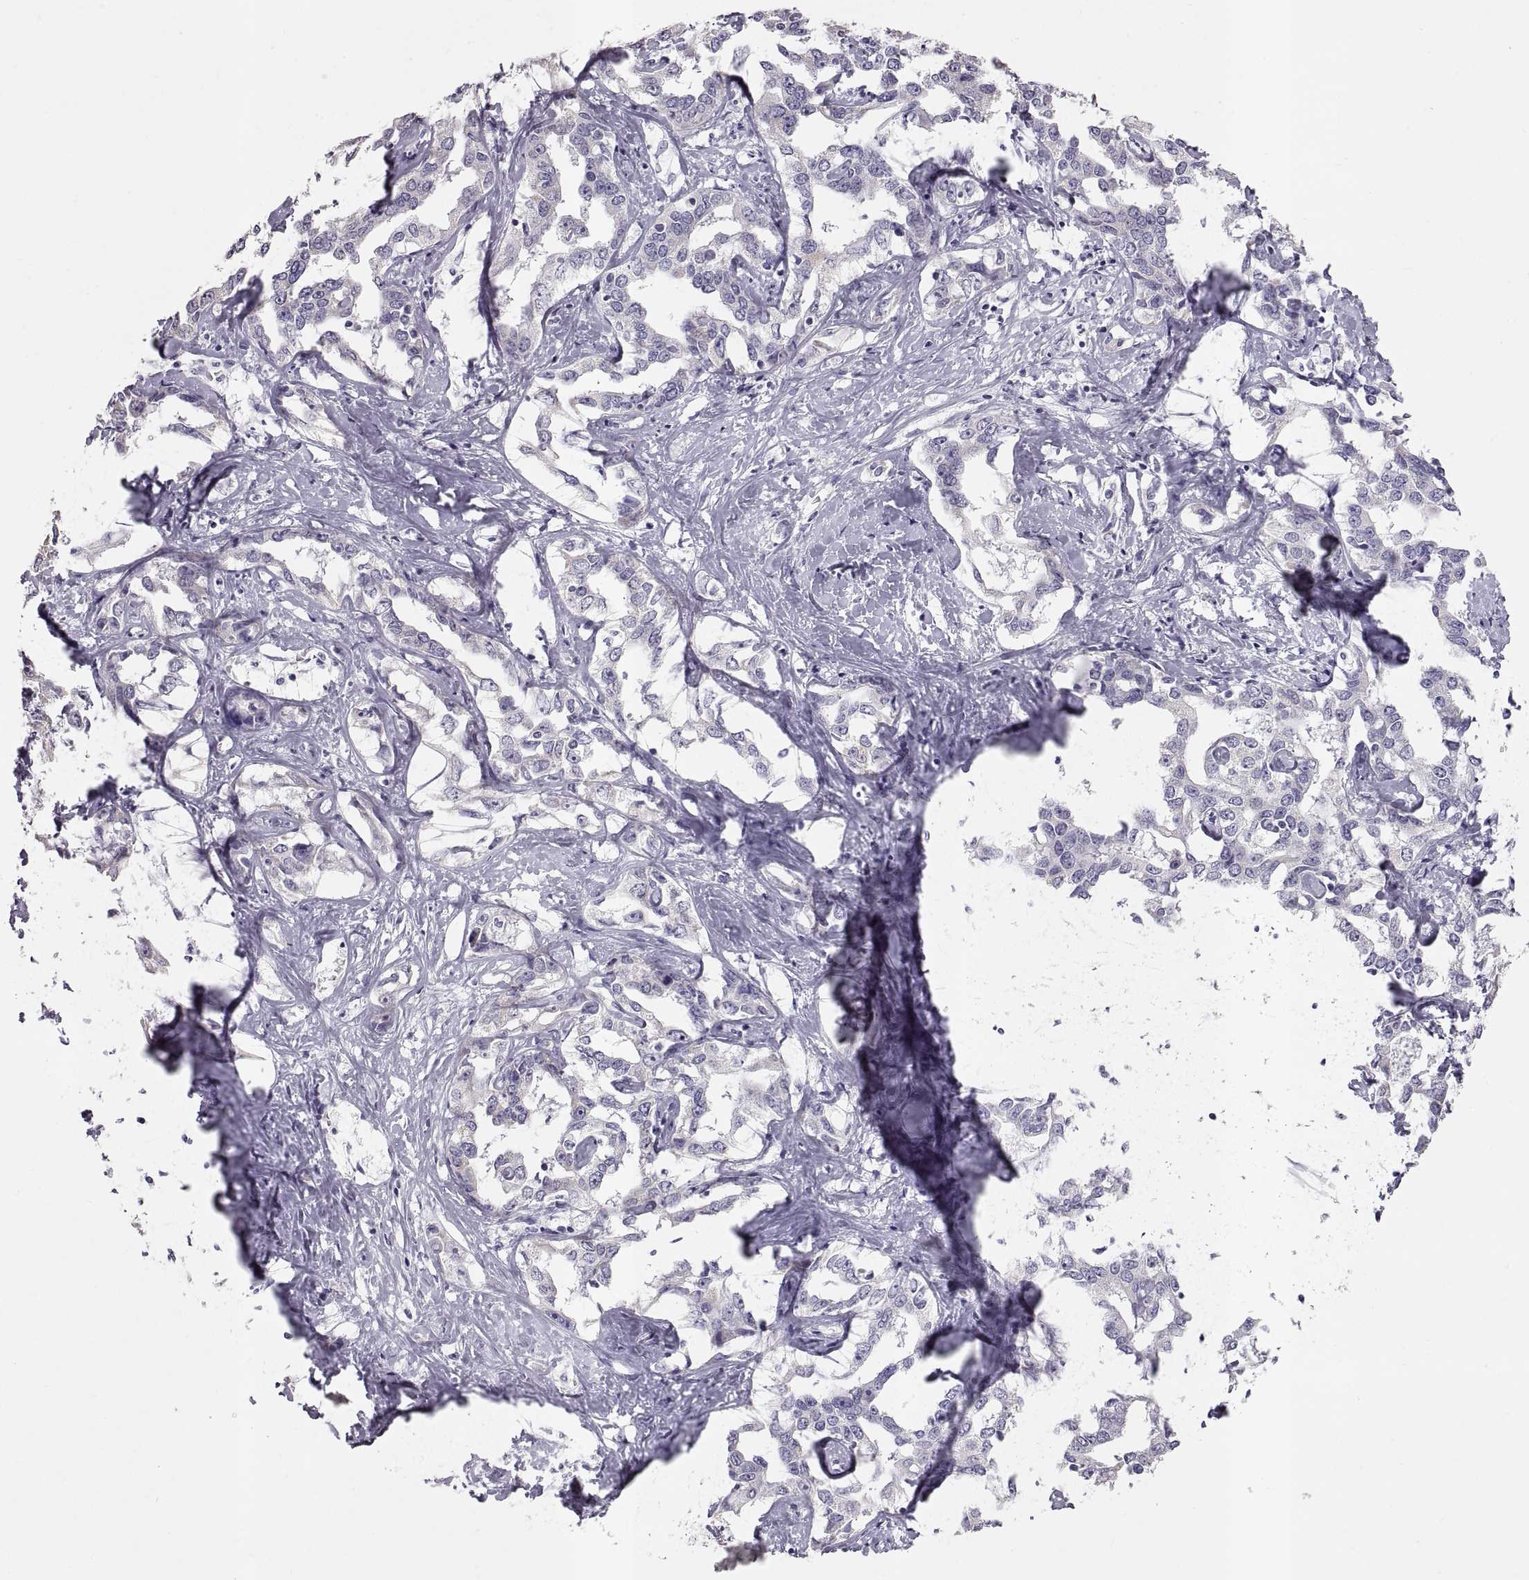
{"staining": {"intensity": "negative", "quantity": "none", "location": "none"}, "tissue": "liver cancer", "cell_type": "Tumor cells", "image_type": "cancer", "snomed": [{"axis": "morphology", "description": "Cholangiocarcinoma"}, {"axis": "topography", "description": "Liver"}], "caption": "Liver cancer stained for a protein using IHC reveals no expression tumor cells.", "gene": "WBP2NL", "patient": {"sex": "male", "age": 59}}